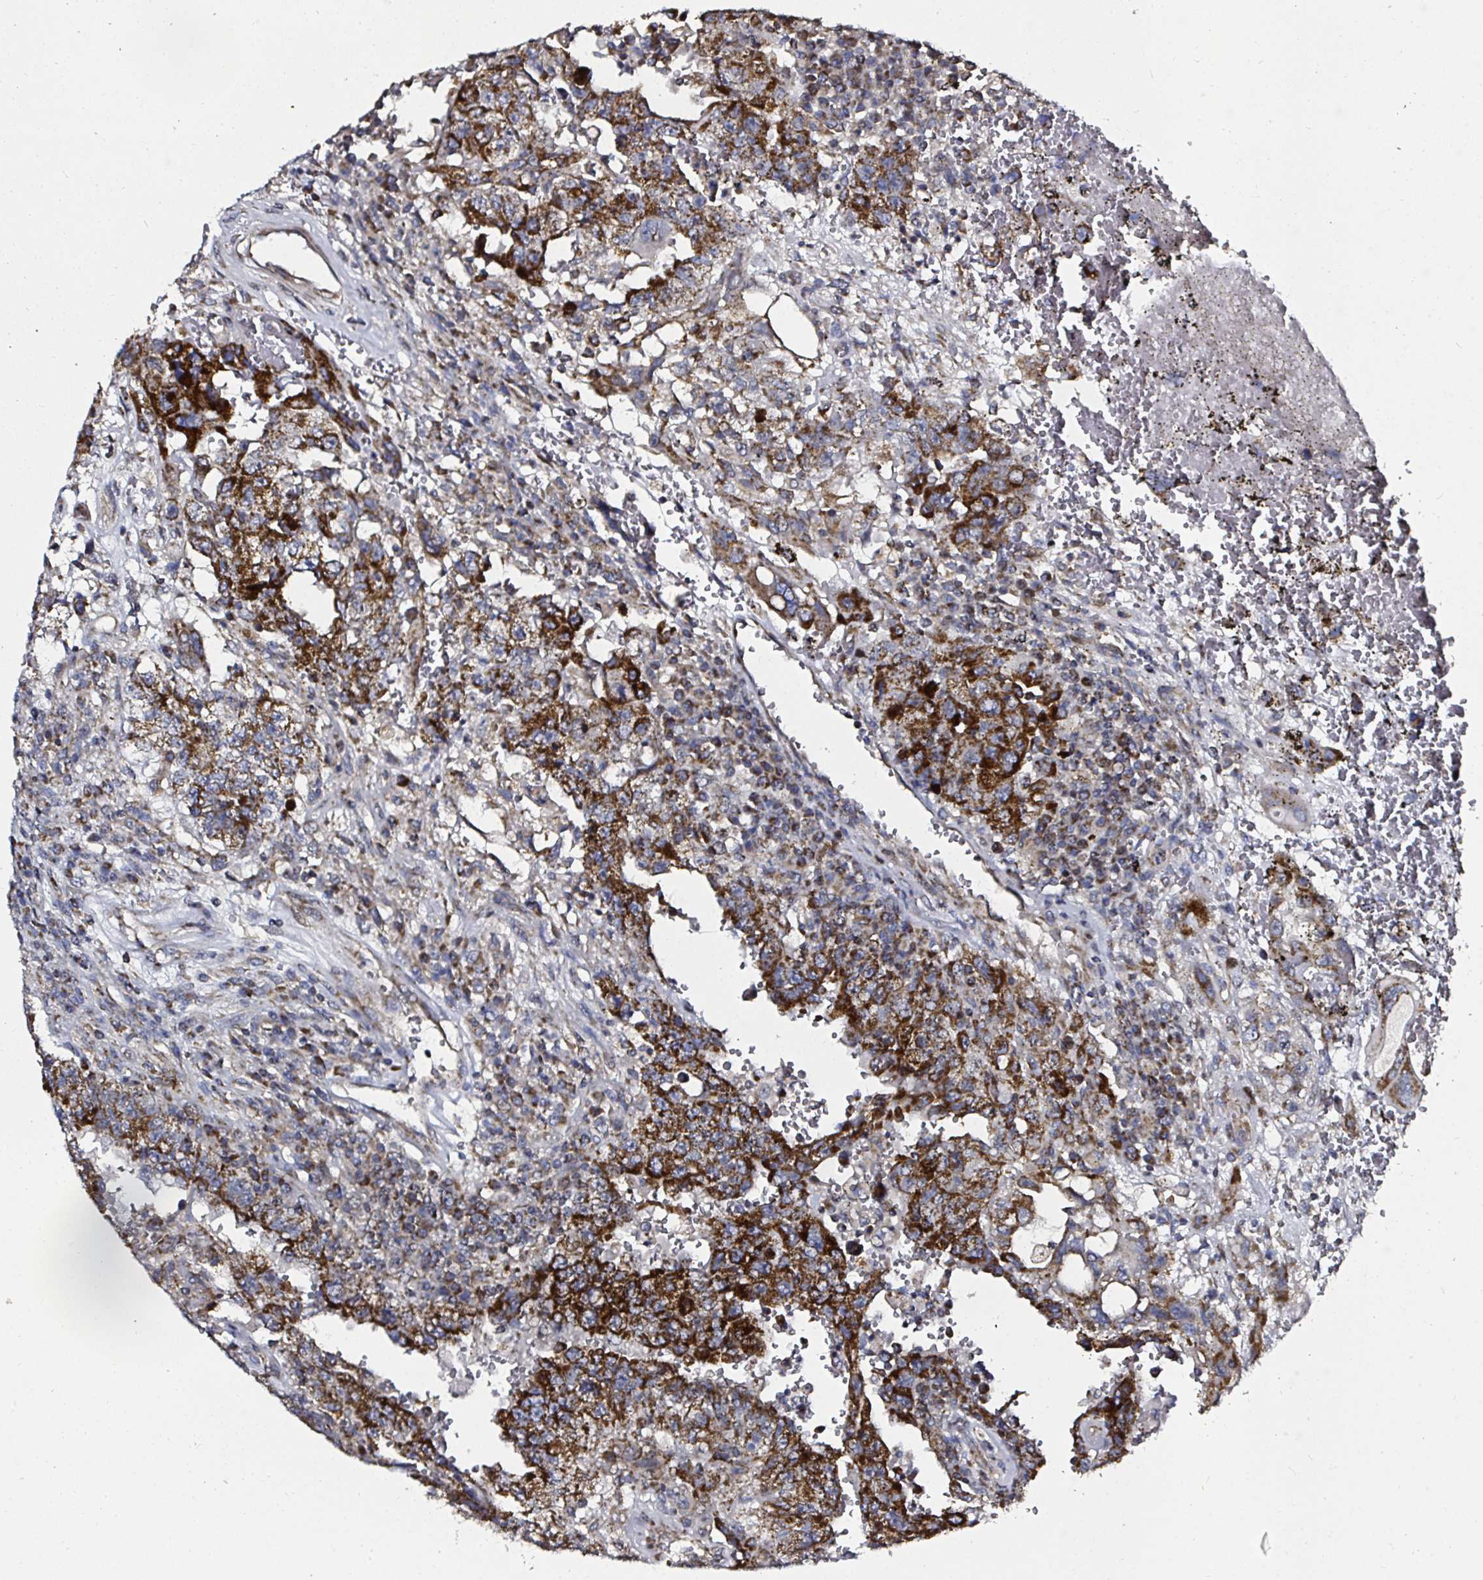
{"staining": {"intensity": "strong", "quantity": ">75%", "location": "cytoplasmic/membranous"}, "tissue": "testis cancer", "cell_type": "Tumor cells", "image_type": "cancer", "snomed": [{"axis": "morphology", "description": "Carcinoma, Embryonal, NOS"}, {"axis": "topography", "description": "Testis"}], "caption": "The immunohistochemical stain shows strong cytoplasmic/membranous expression in tumor cells of testis cancer tissue. The staining was performed using DAB to visualize the protein expression in brown, while the nuclei were stained in blue with hematoxylin (Magnification: 20x).", "gene": "ATAD3B", "patient": {"sex": "male", "age": 26}}